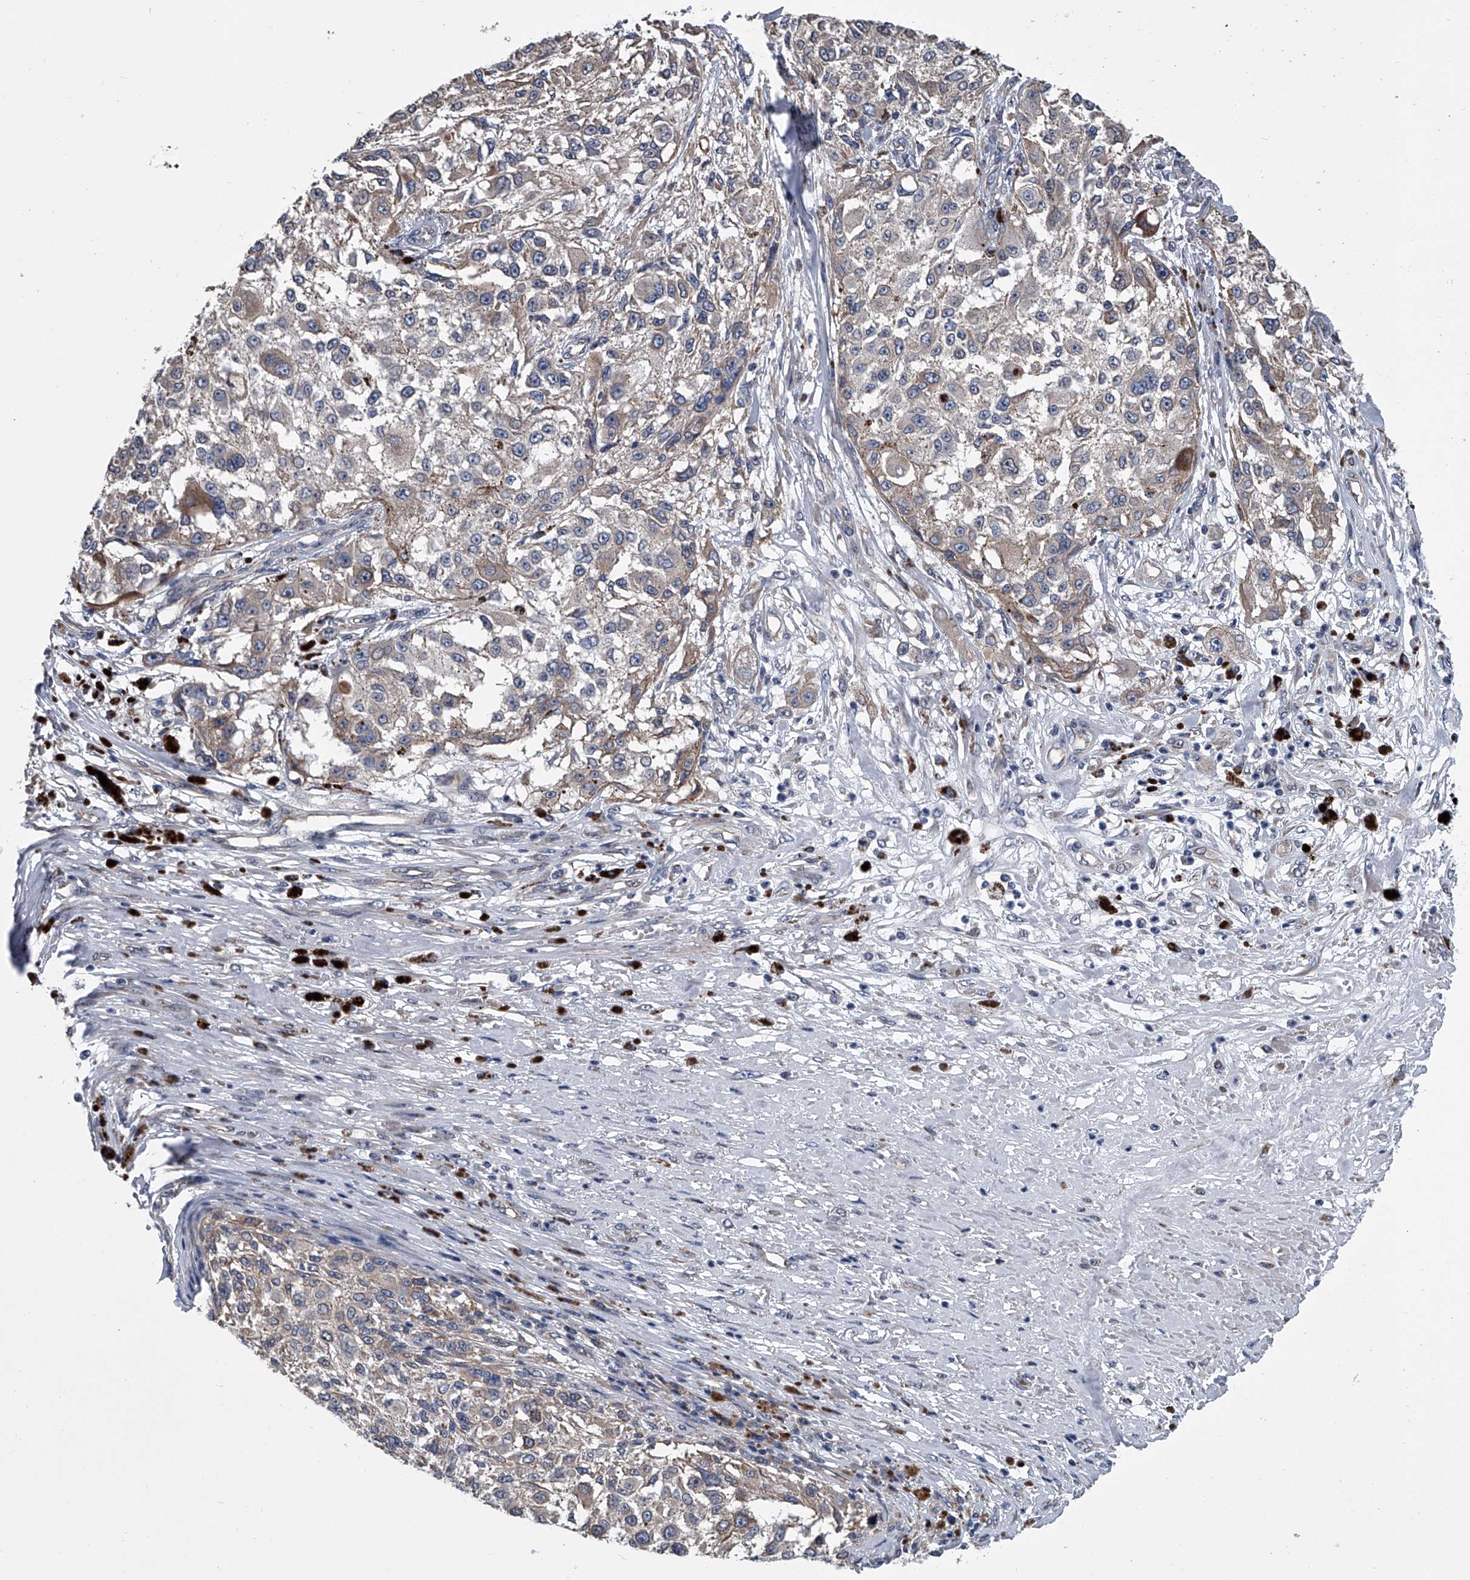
{"staining": {"intensity": "negative", "quantity": "none", "location": "none"}, "tissue": "melanoma", "cell_type": "Tumor cells", "image_type": "cancer", "snomed": [{"axis": "morphology", "description": "Necrosis, NOS"}, {"axis": "morphology", "description": "Malignant melanoma, NOS"}, {"axis": "topography", "description": "Skin"}], "caption": "An immunohistochemistry (IHC) image of melanoma is shown. There is no staining in tumor cells of melanoma.", "gene": "ABCG1", "patient": {"sex": "female", "age": 87}}